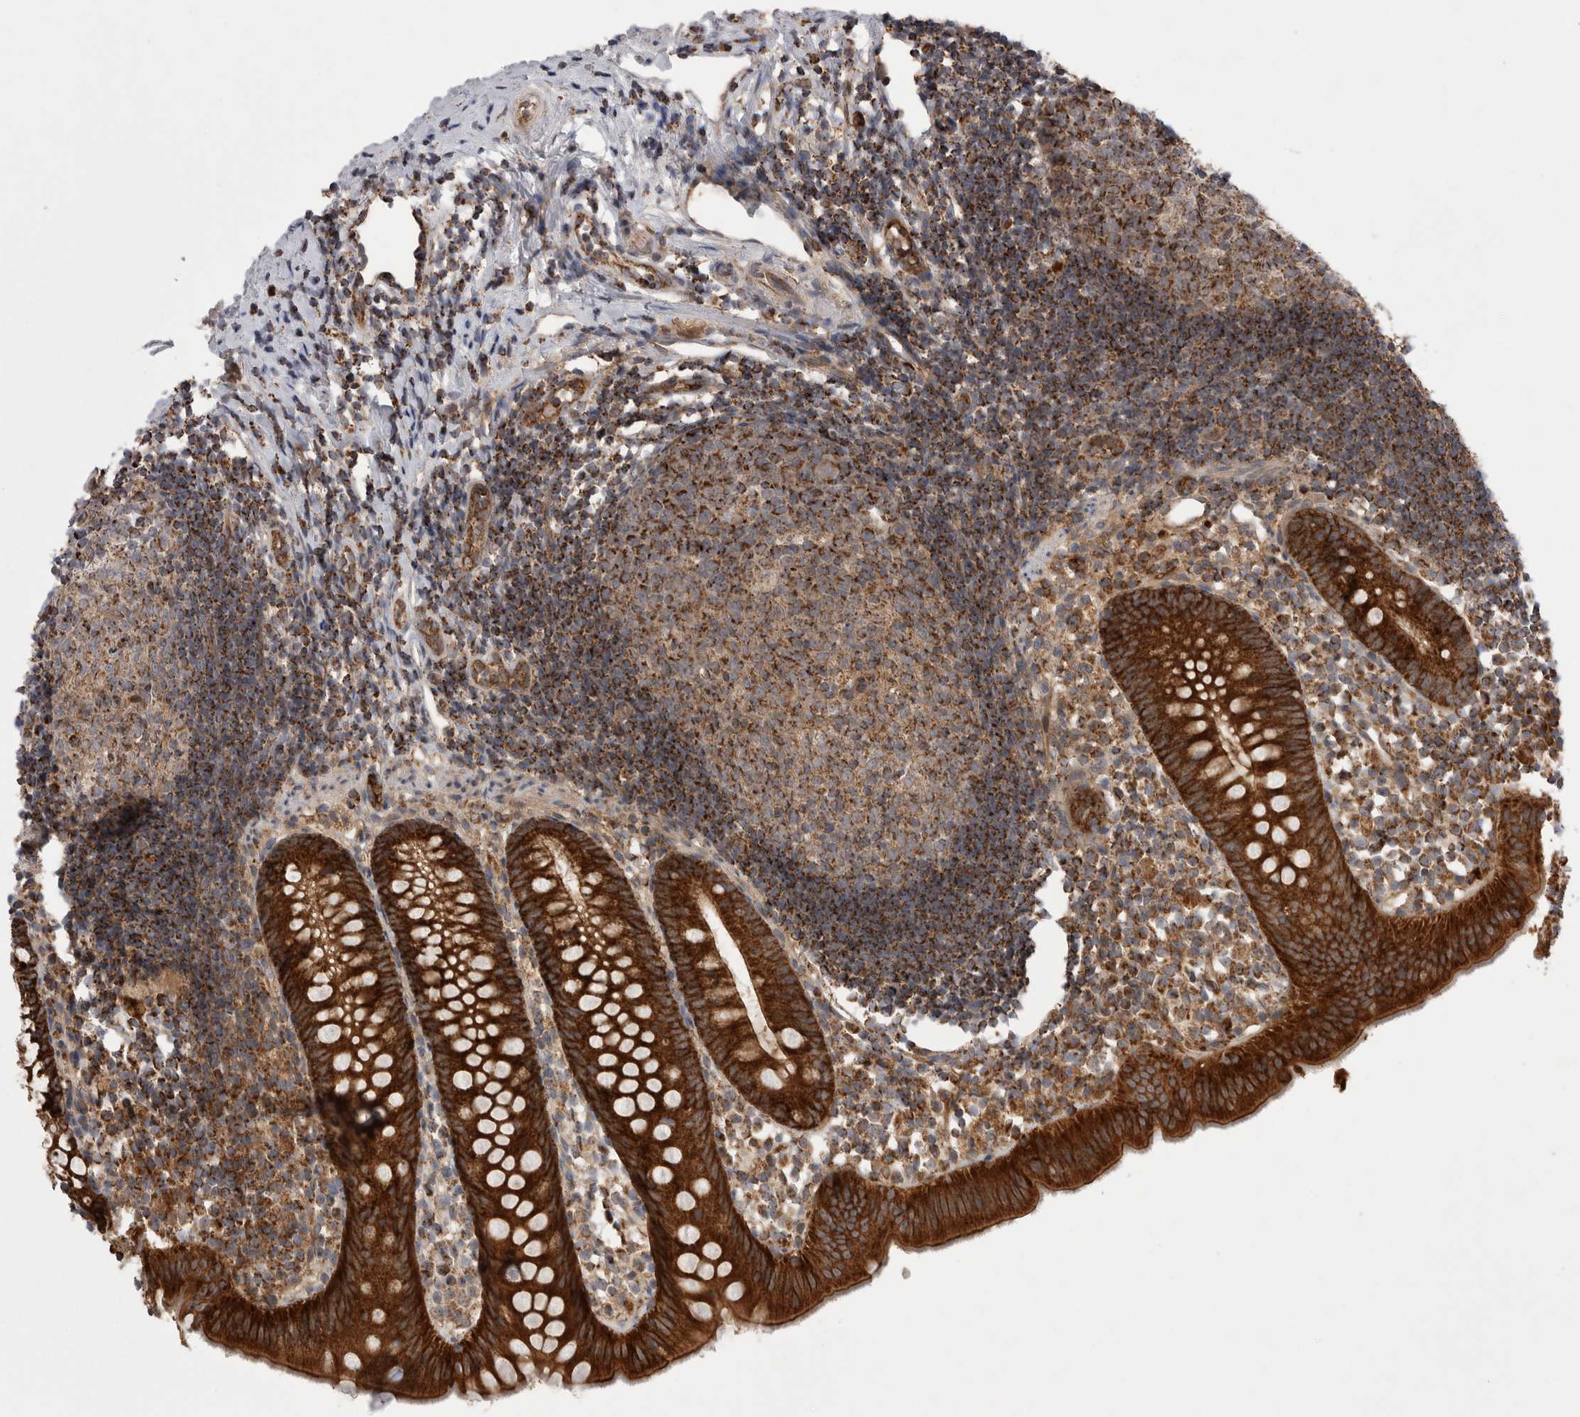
{"staining": {"intensity": "strong", "quantity": ">75%", "location": "cytoplasmic/membranous"}, "tissue": "appendix", "cell_type": "Glandular cells", "image_type": "normal", "snomed": [{"axis": "morphology", "description": "Normal tissue, NOS"}, {"axis": "topography", "description": "Appendix"}], "caption": "Immunohistochemical staining of unremarkable human appendix demonstrates strong cytoplasmic/membranous protein staining in about >75% of glandular cells. (Brightfield microscopy of DAB IHC at high magnification).", "gene": "DARS2", "patient": {"sex": "female", "age": 20}}